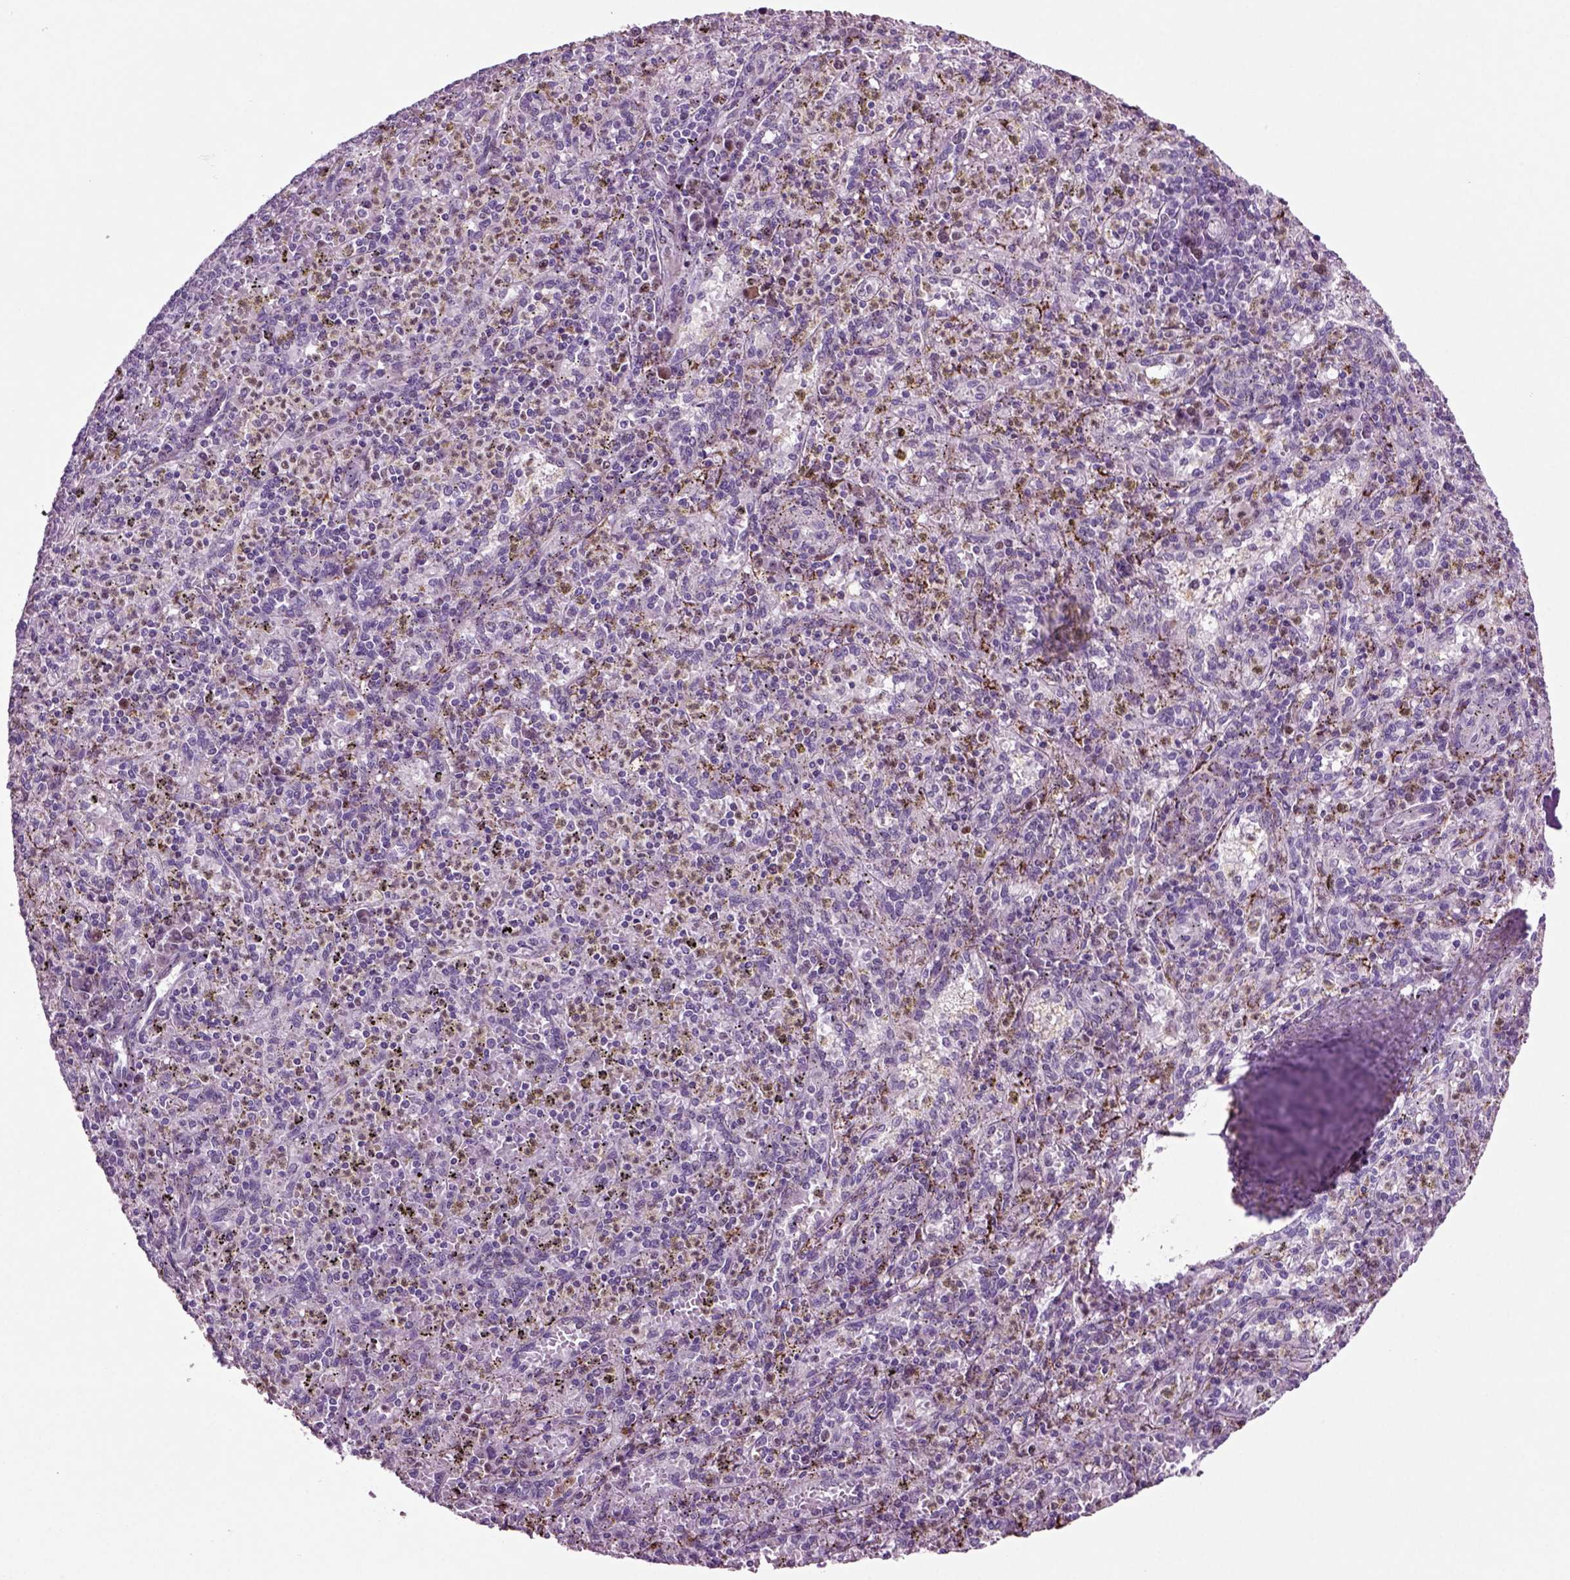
{"staining": {"intensity": "negative", "quantity": "none", "location": "none"}, "tissue": "spleen", "cell_type": "Cells in red pulp", "image_type": "normal", "snomed": [{"axis": "morphology", "description": "Normal tissue, NOS"}, {"axis": "topography", "description": "Spleen"}], "caption": "The immunohistochemistry (IHC) photomicrograph has no significant staining in cells in red pulp of spleen.", "gene": "ARID3A", "patient": {"sex": "male", "age": 60}}